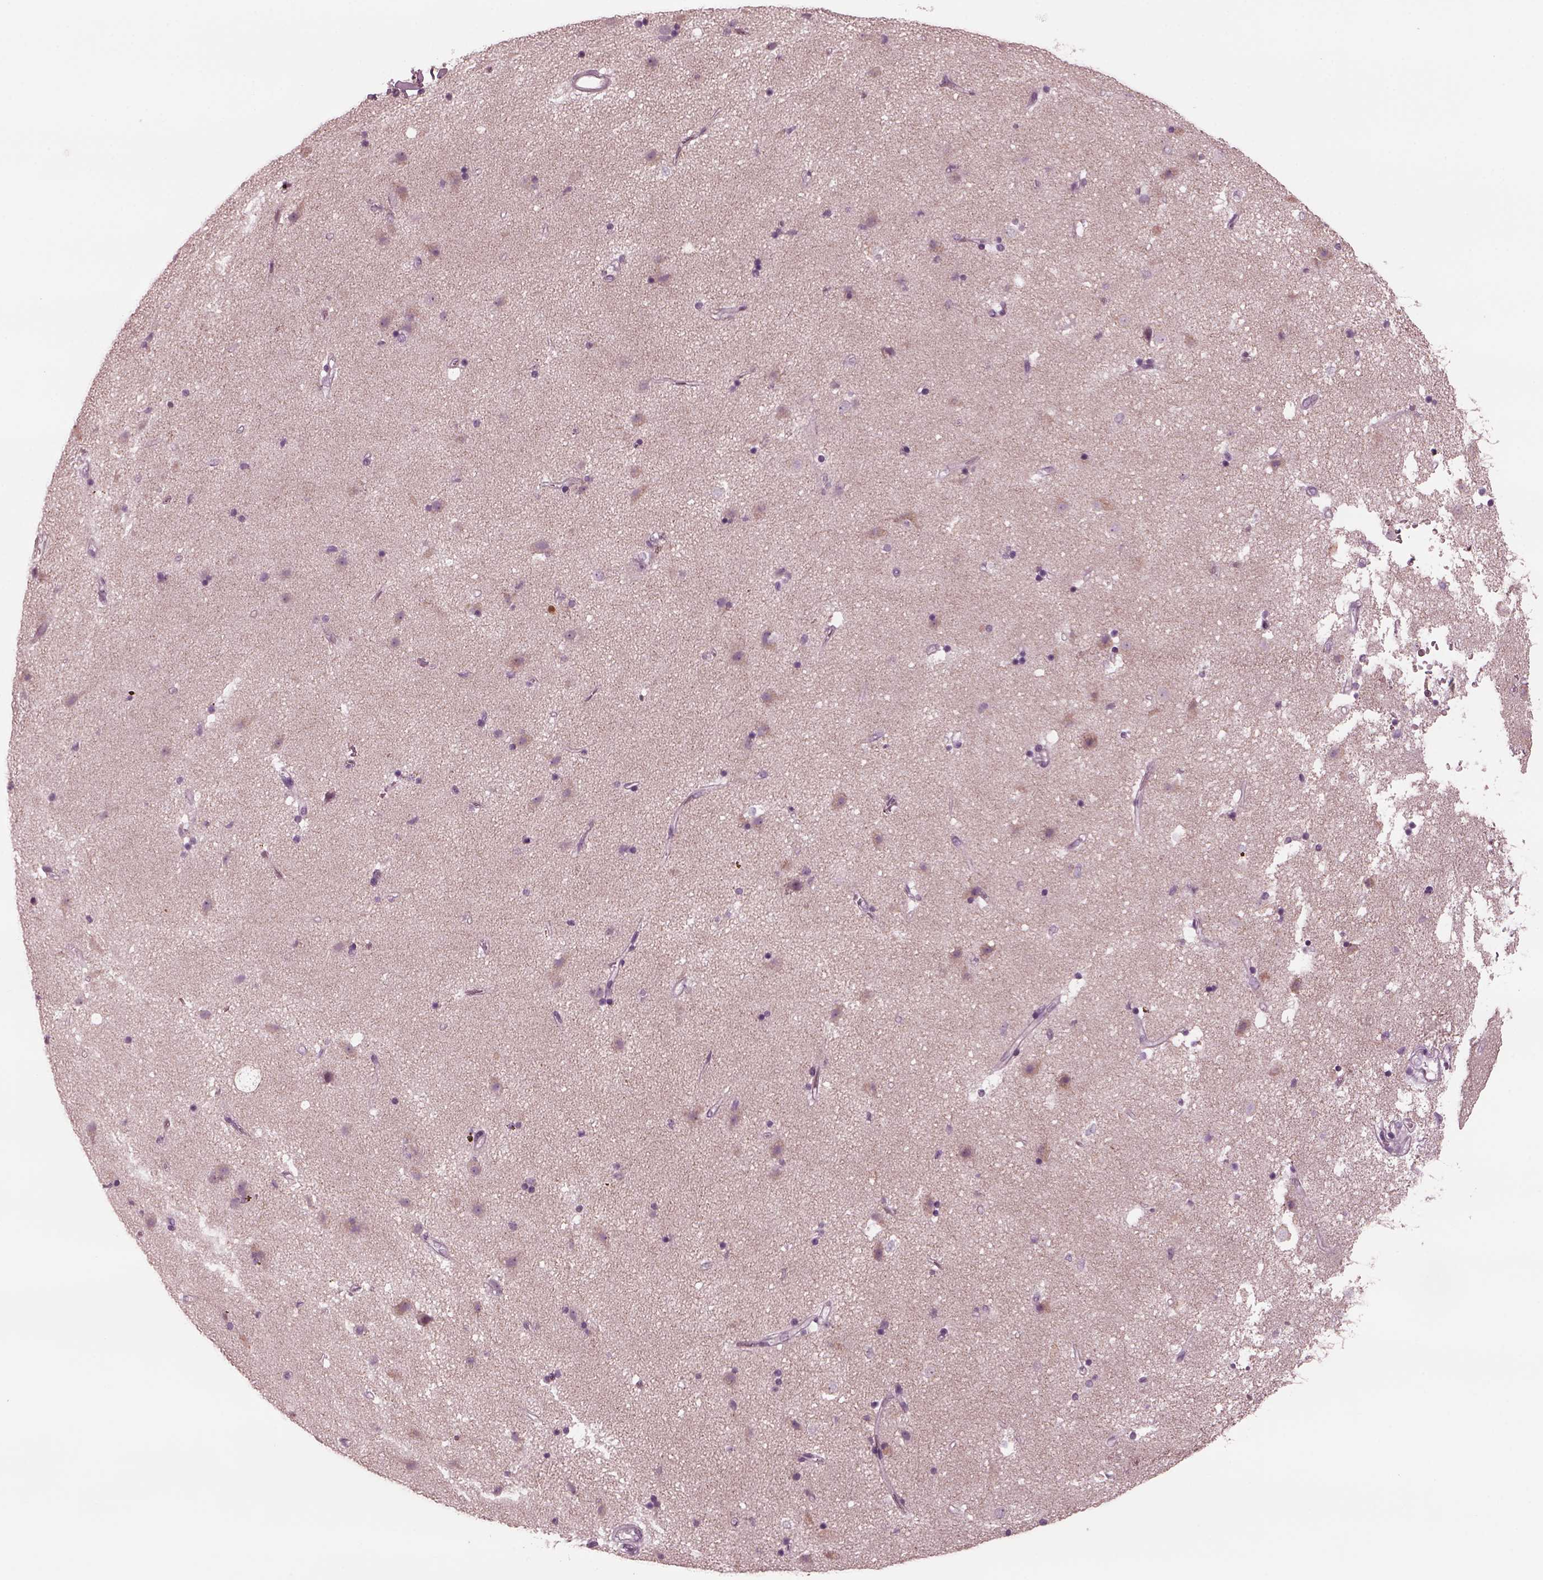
{"staining": {"intensity": "negative", "quantity": "none", "location": "none"}, "tissue": "caudate", "cell_type": "Glial cells", "image_type": "normal", "snomed": [{"axis": "morphology", "description": "Normal tissue, NOS"}, {"axis": "topography", "description": "Lateral ventricle wall"}], "caption": "Immunohistochemistry micrograph of normal caudate: human caudate stained with DAB (3,3'-diaminobenzidine) displays no significant protein positivity in glial cells.", "gene": "YY2", "patient": {"sex": "female", "age": 71}}